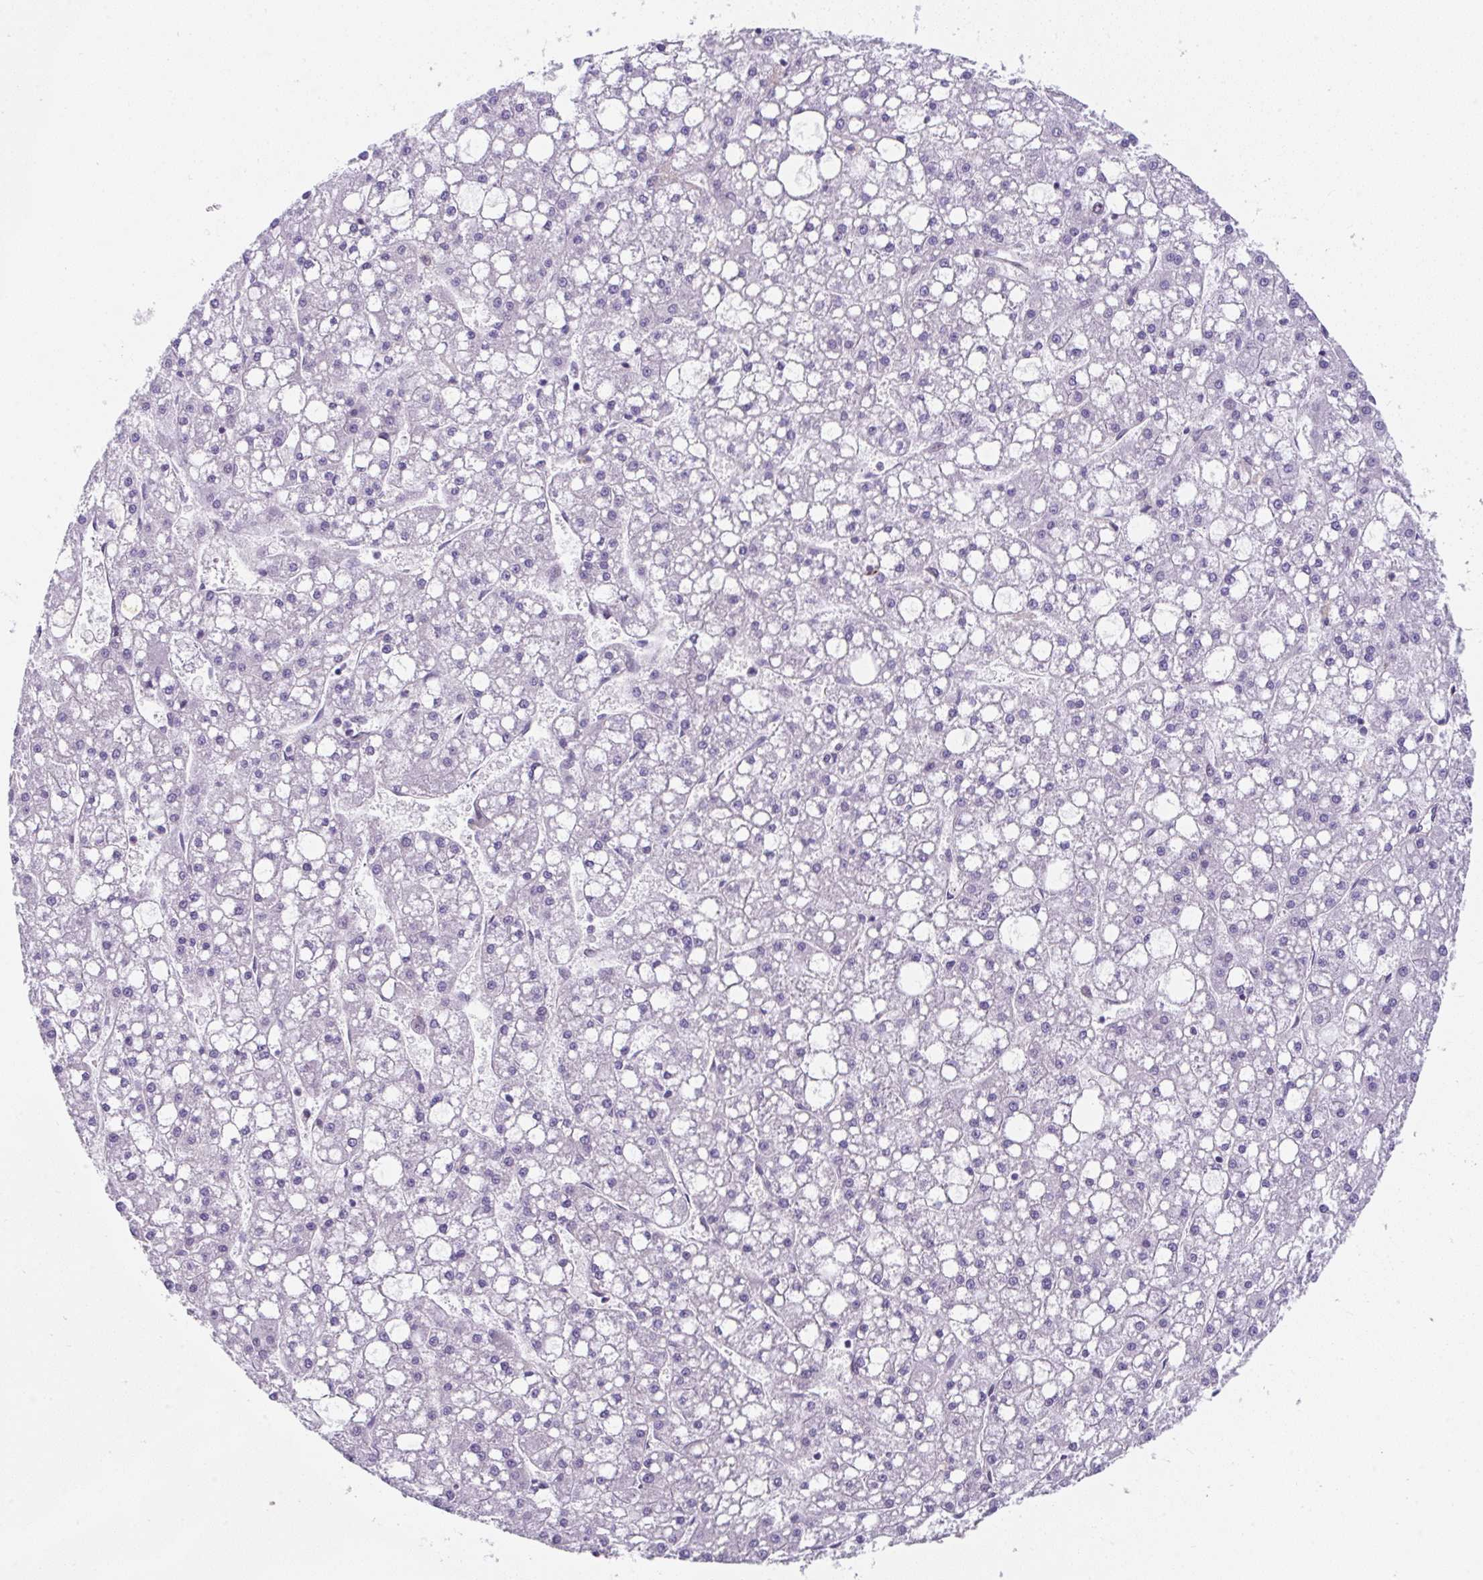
{"staining": {"intensity": "negative", "quantity": "none", "location": "none"}, "tissue": "liver cancer", "cell_type": "Tumor cells", "image_type": "cancer", "snomed": [{"axis": "morphology", "description": "Carcinoma, Hepatocellular, NOS"}, {"axis": "topography", "description": "Liver"}], "caption": "Immunohistochemistry (IHC) micrograph of neoplastic tissue: liver cancer (hepatocellular carcinoma) stained with DAB exhibits no significant protein expression in tumor cells.", "gene": "ZNF696", "patient": {"sex": "male", "age": 67}}